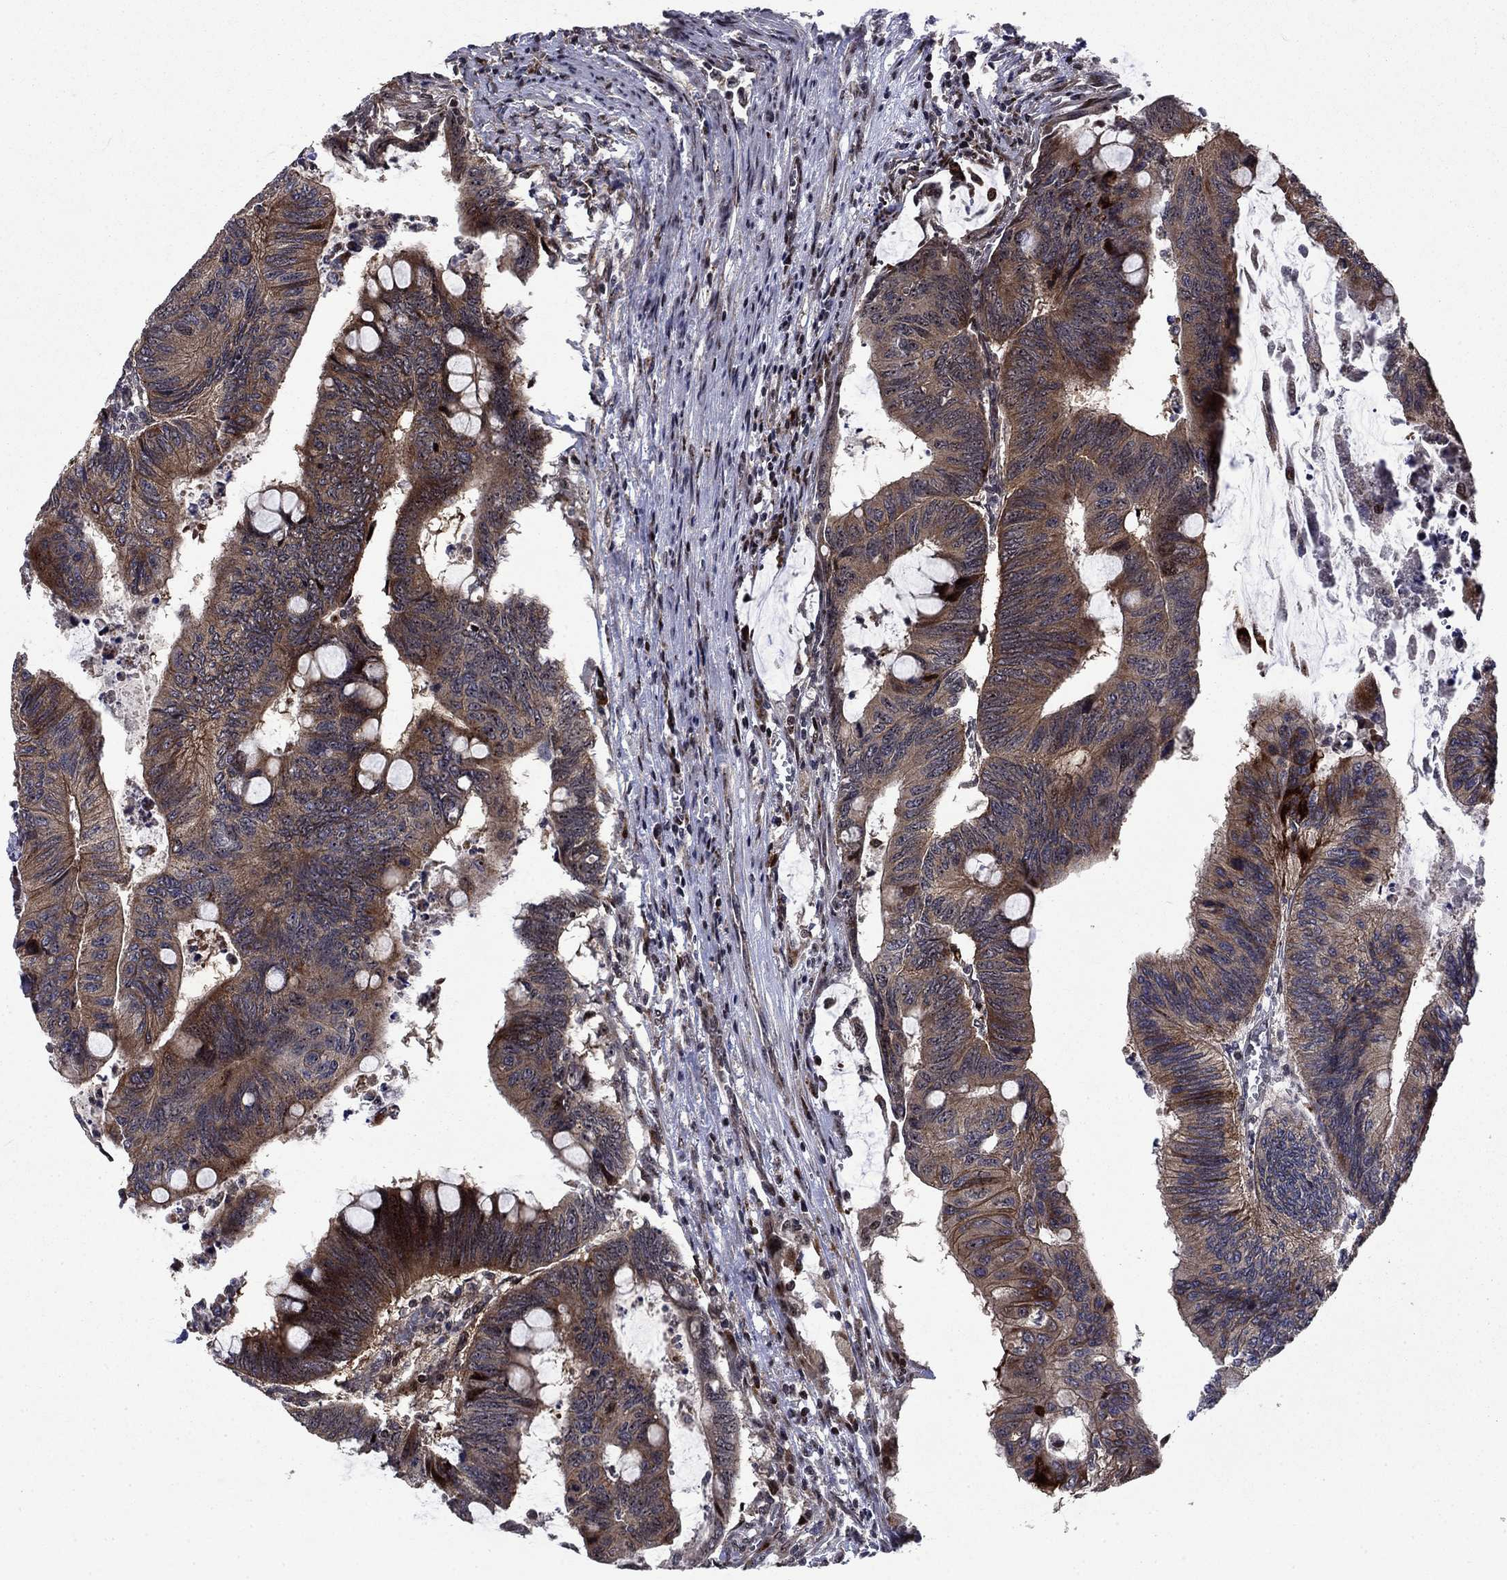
{"staining": {"intensity": "moderate", "quantity": "25%-75%", "location": "cytoplasmic/membranous"}, "tissue": "colorectal cancer", "cell_type": "Tumor cells", "image_type": "cancer", "snomed": [{"axis": "morphology", "description": "Normal tissue, NOS"}, {"axis": "morphology", "description": "Adenocarcinoma, NOS"}, {"axis": "topography", "description": "Rectum"}, {"axis": "topography", "description": "Peripheral nerve tissue"}], "caption": "A medium amount of moderate cytoplasmic/membranous positivity is appreciated in about 25%-75% of tumor cells in colorectal cancer tissue.", "gene": "AGTPBP1", "patient": {"sex": "male", "age": 92}}